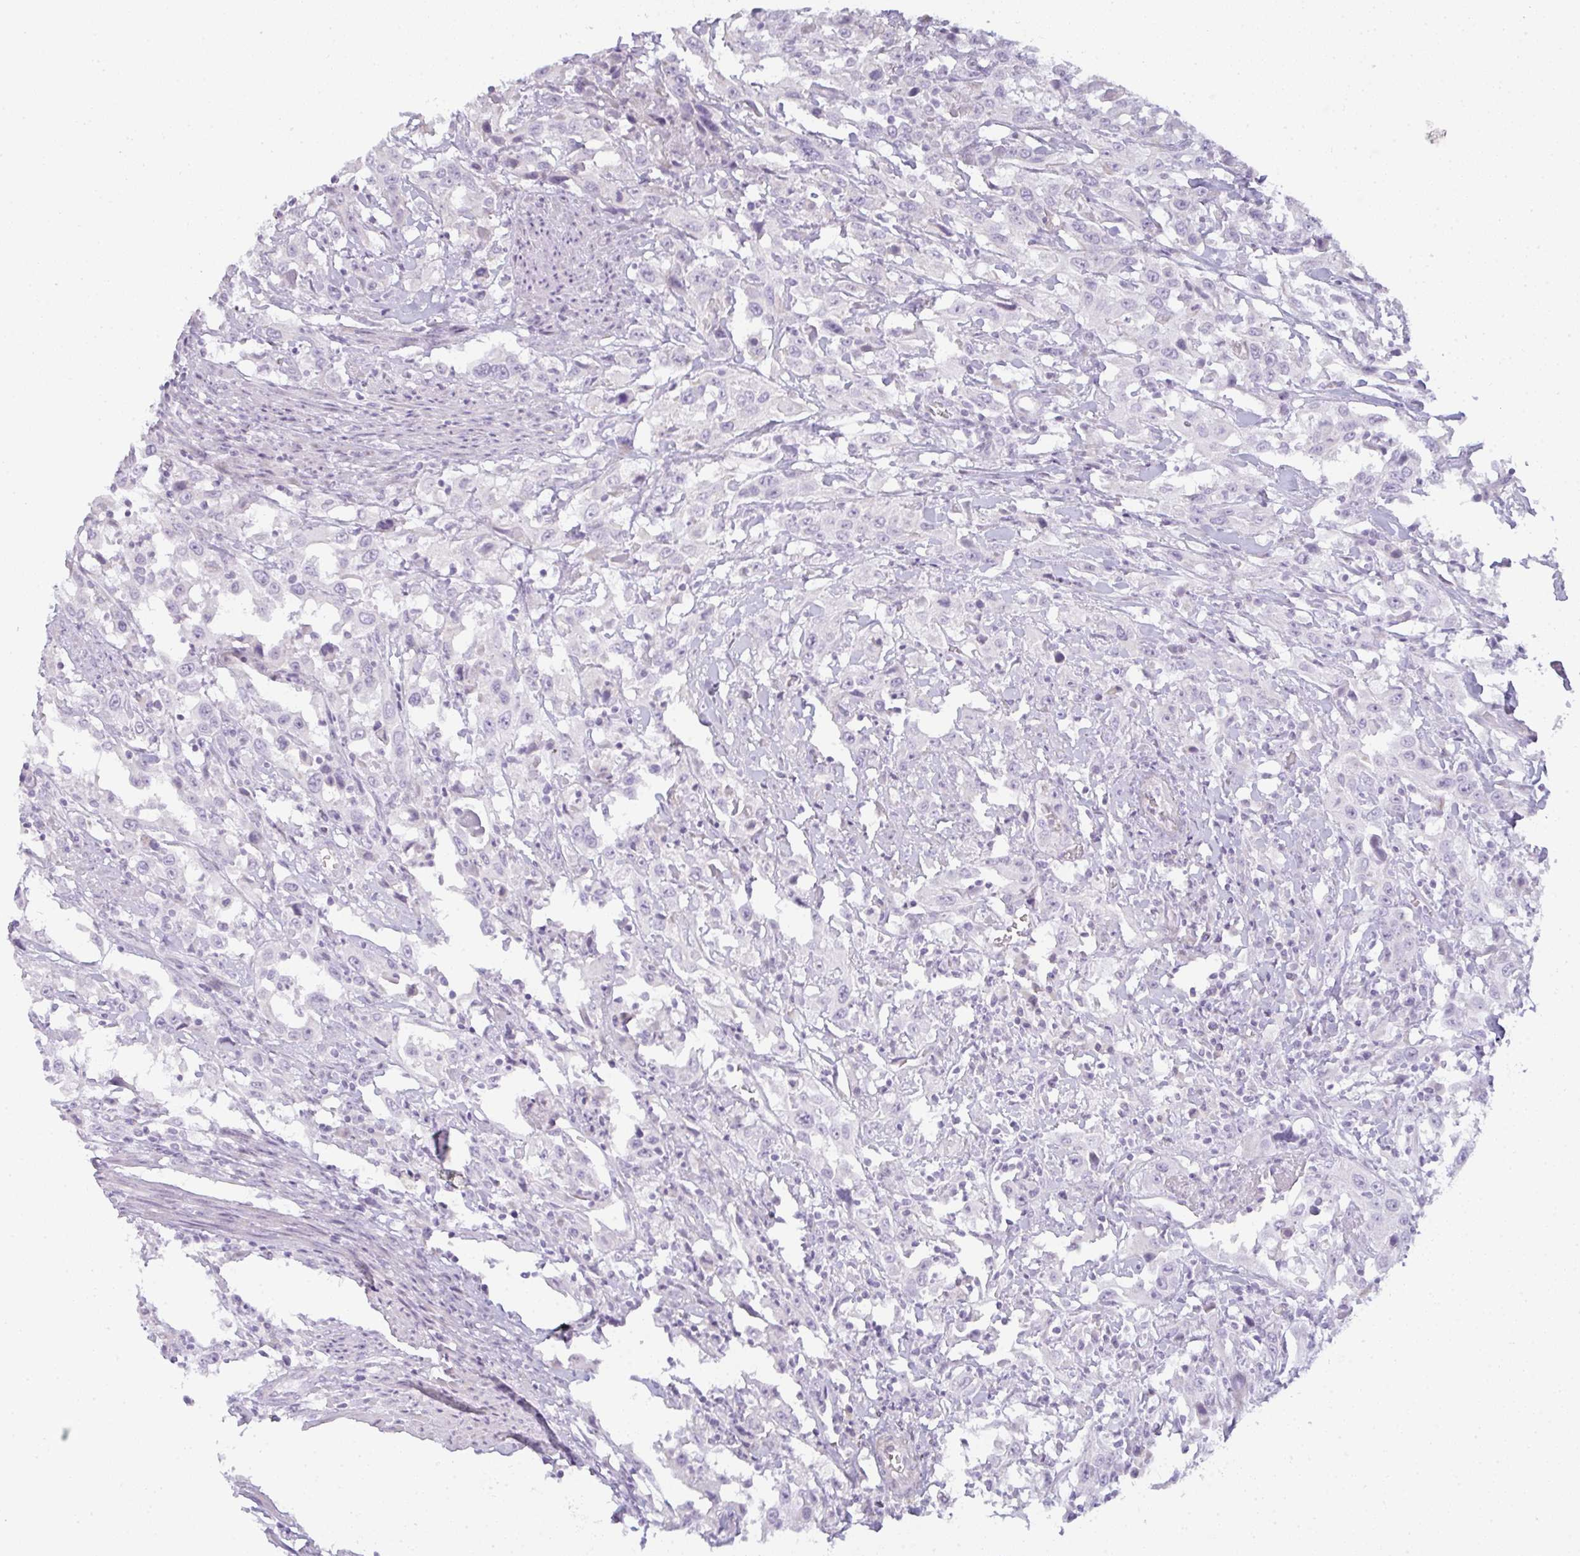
{"staining": {"intensity": "negative", "quantity": "none", "location": "none"}, "tissue": "urothelial cancer", "cell_type": "Tumor cells", "image_type": "cancer", "snomed": [{"axis": "morphology", "description": "Urothelial carcinoma, High grade"}, {"axis": "topography", "description": "Urinary bladder"}], "caption": "DAB immunohistochemical staining of human high-grade urothelial carcinoma reveals no significant expression in tumor cells. Nuclei are stained in blue.", "gene": "SIRPB2", "patient": {"sex": "male", "age": 61}}